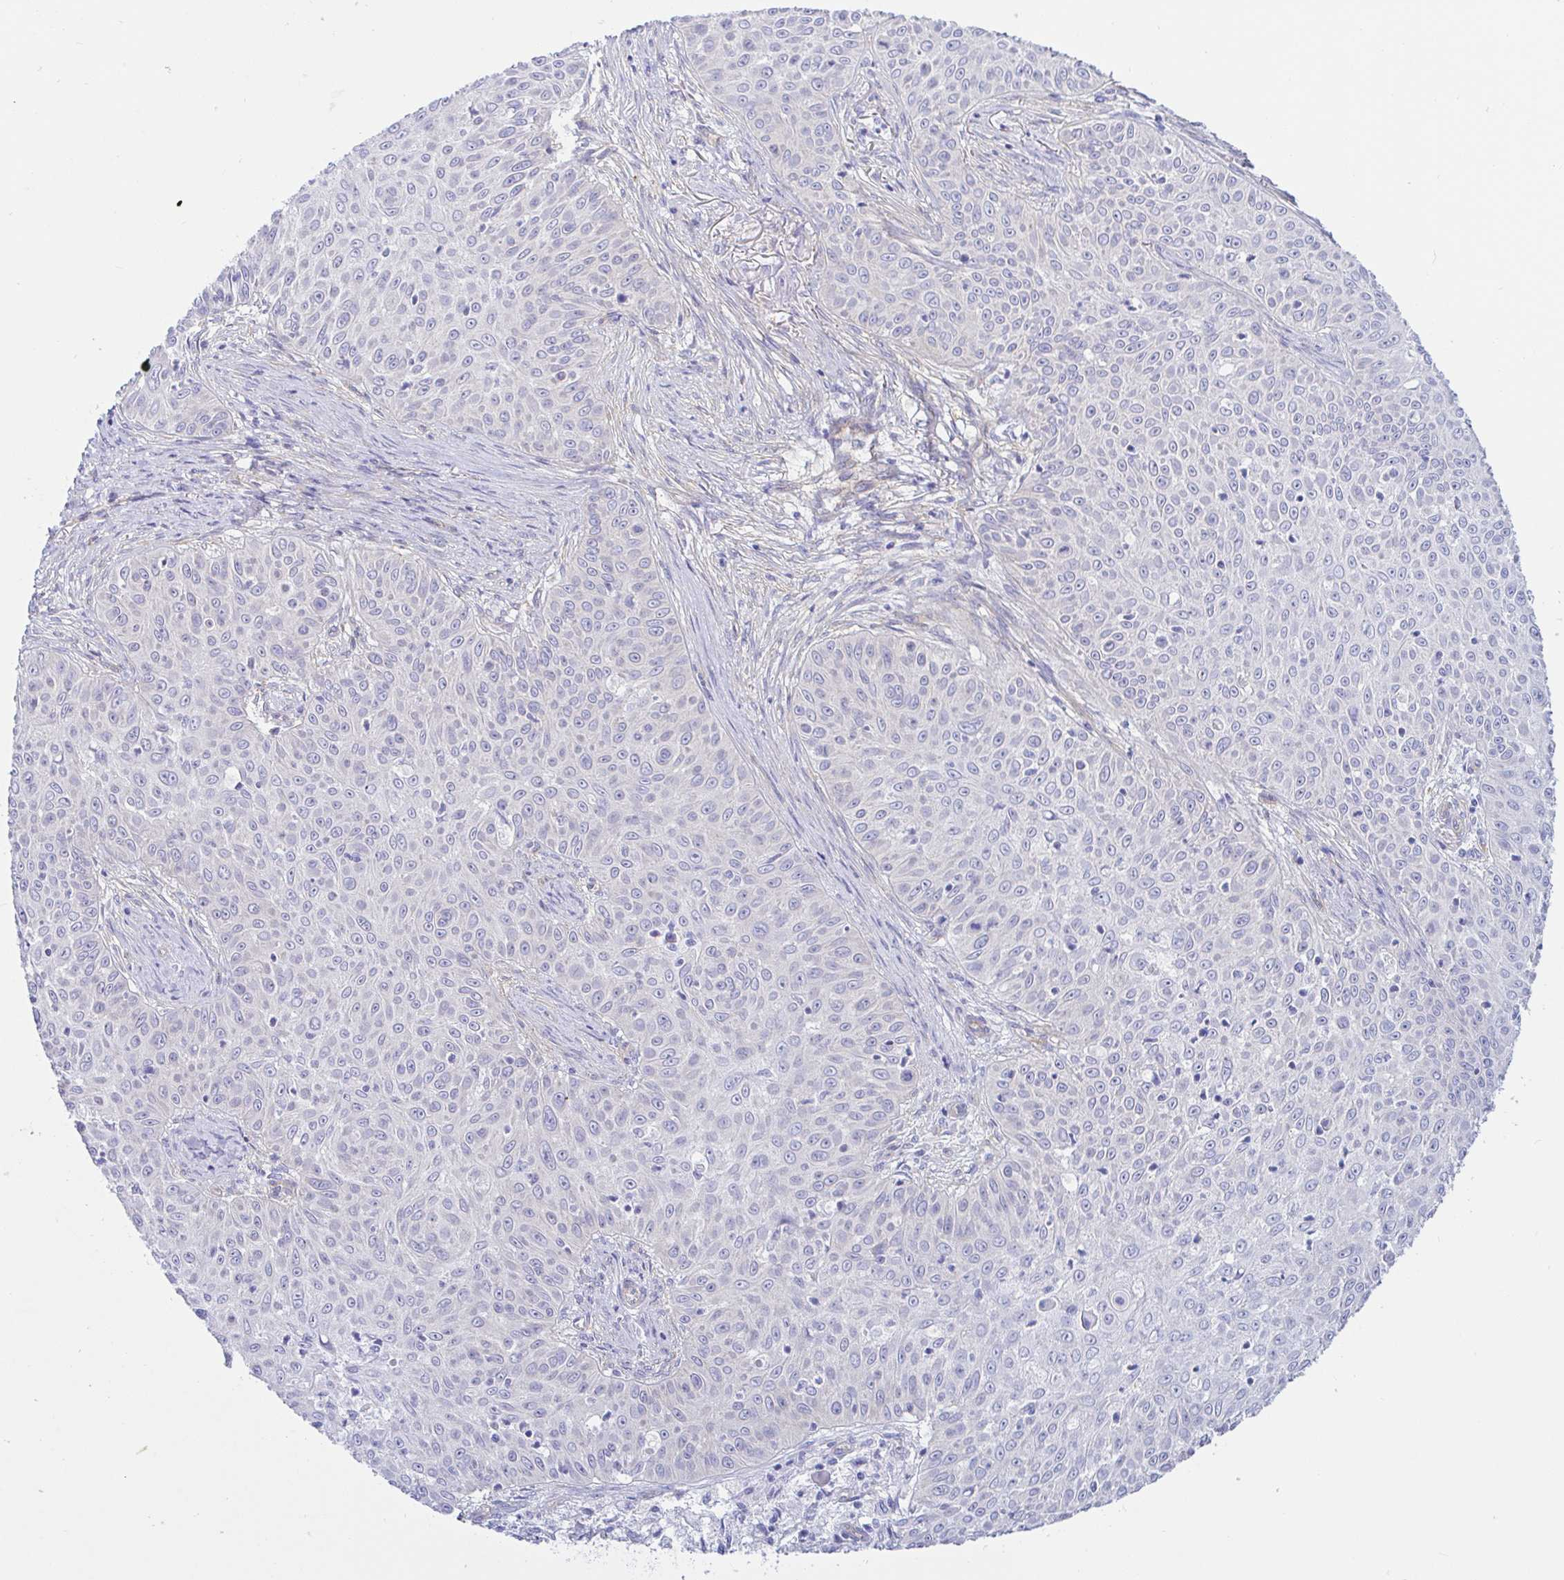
{"staining": {"intensity": "negative", "quantity": "none", "location": "none"}, "tissue": "skin cancer", "cell_type": "Tumor cells", "image_type": "cancer", "snomed": [{"axis": "morphology", "description": "Squamous cell carcinoma, NOS"}, {"axis": "topography", "description": "Skin"}], "caption": "The image exhibits no significant staining in tumor cells of skin cancer.", "gene": "ARL4D", "patient": {"sex": "male", "age": 82}}